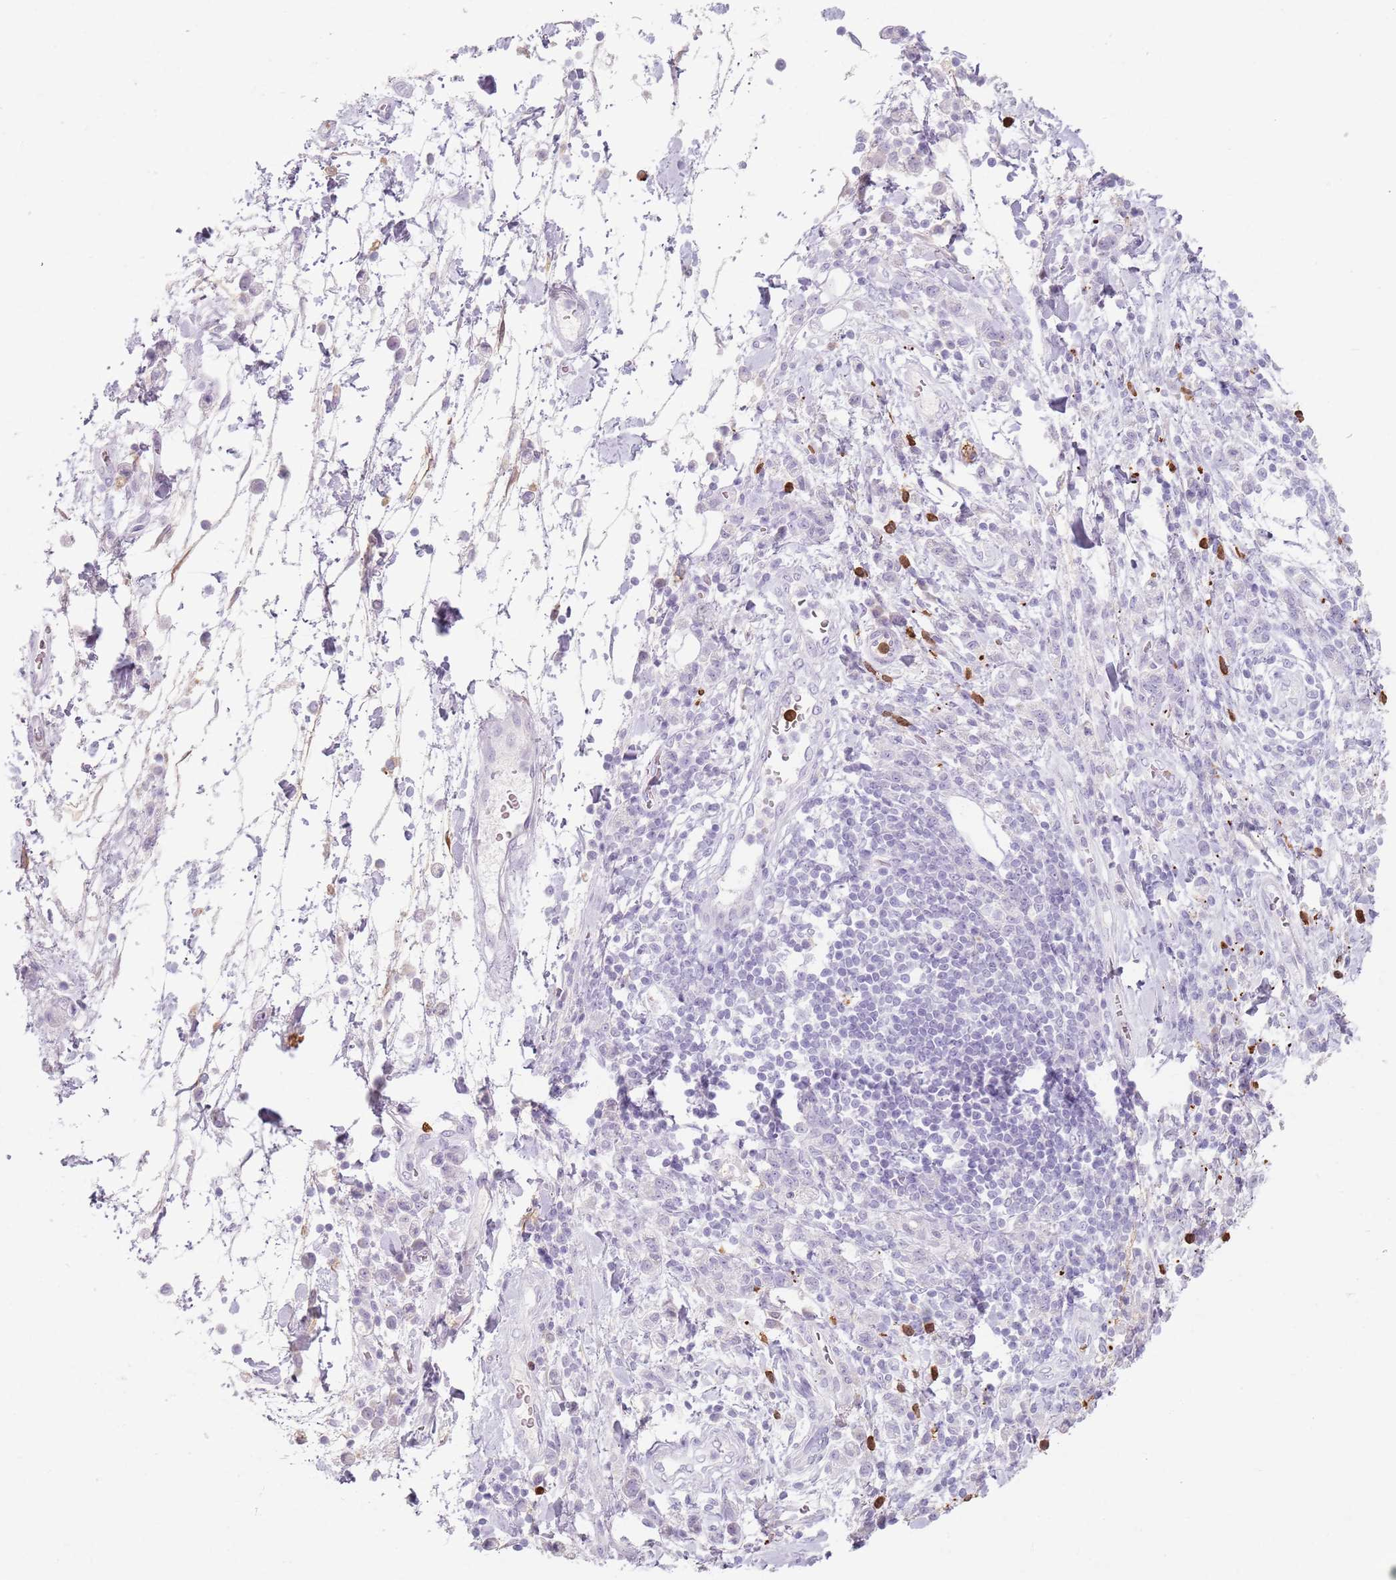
{"staining": {"intensity": "negative", "quantity": "none", "location": "none"}, "tissue": "stomach cancer", "cell_type": "Tumor cells", "image_type": "cancer", "snomed": [{"axis": "morphology", "description": "Adenocarcinoma, NOS"}, {"axis": "topography", "description": "Stomach"}], "caption": "Immunohistochemical staining of adenocarcinoma (stomach) shows no significant expression in tumor cells.", "gene": "GDPGP1", "patient": {"sex": "male", "age": 77}}